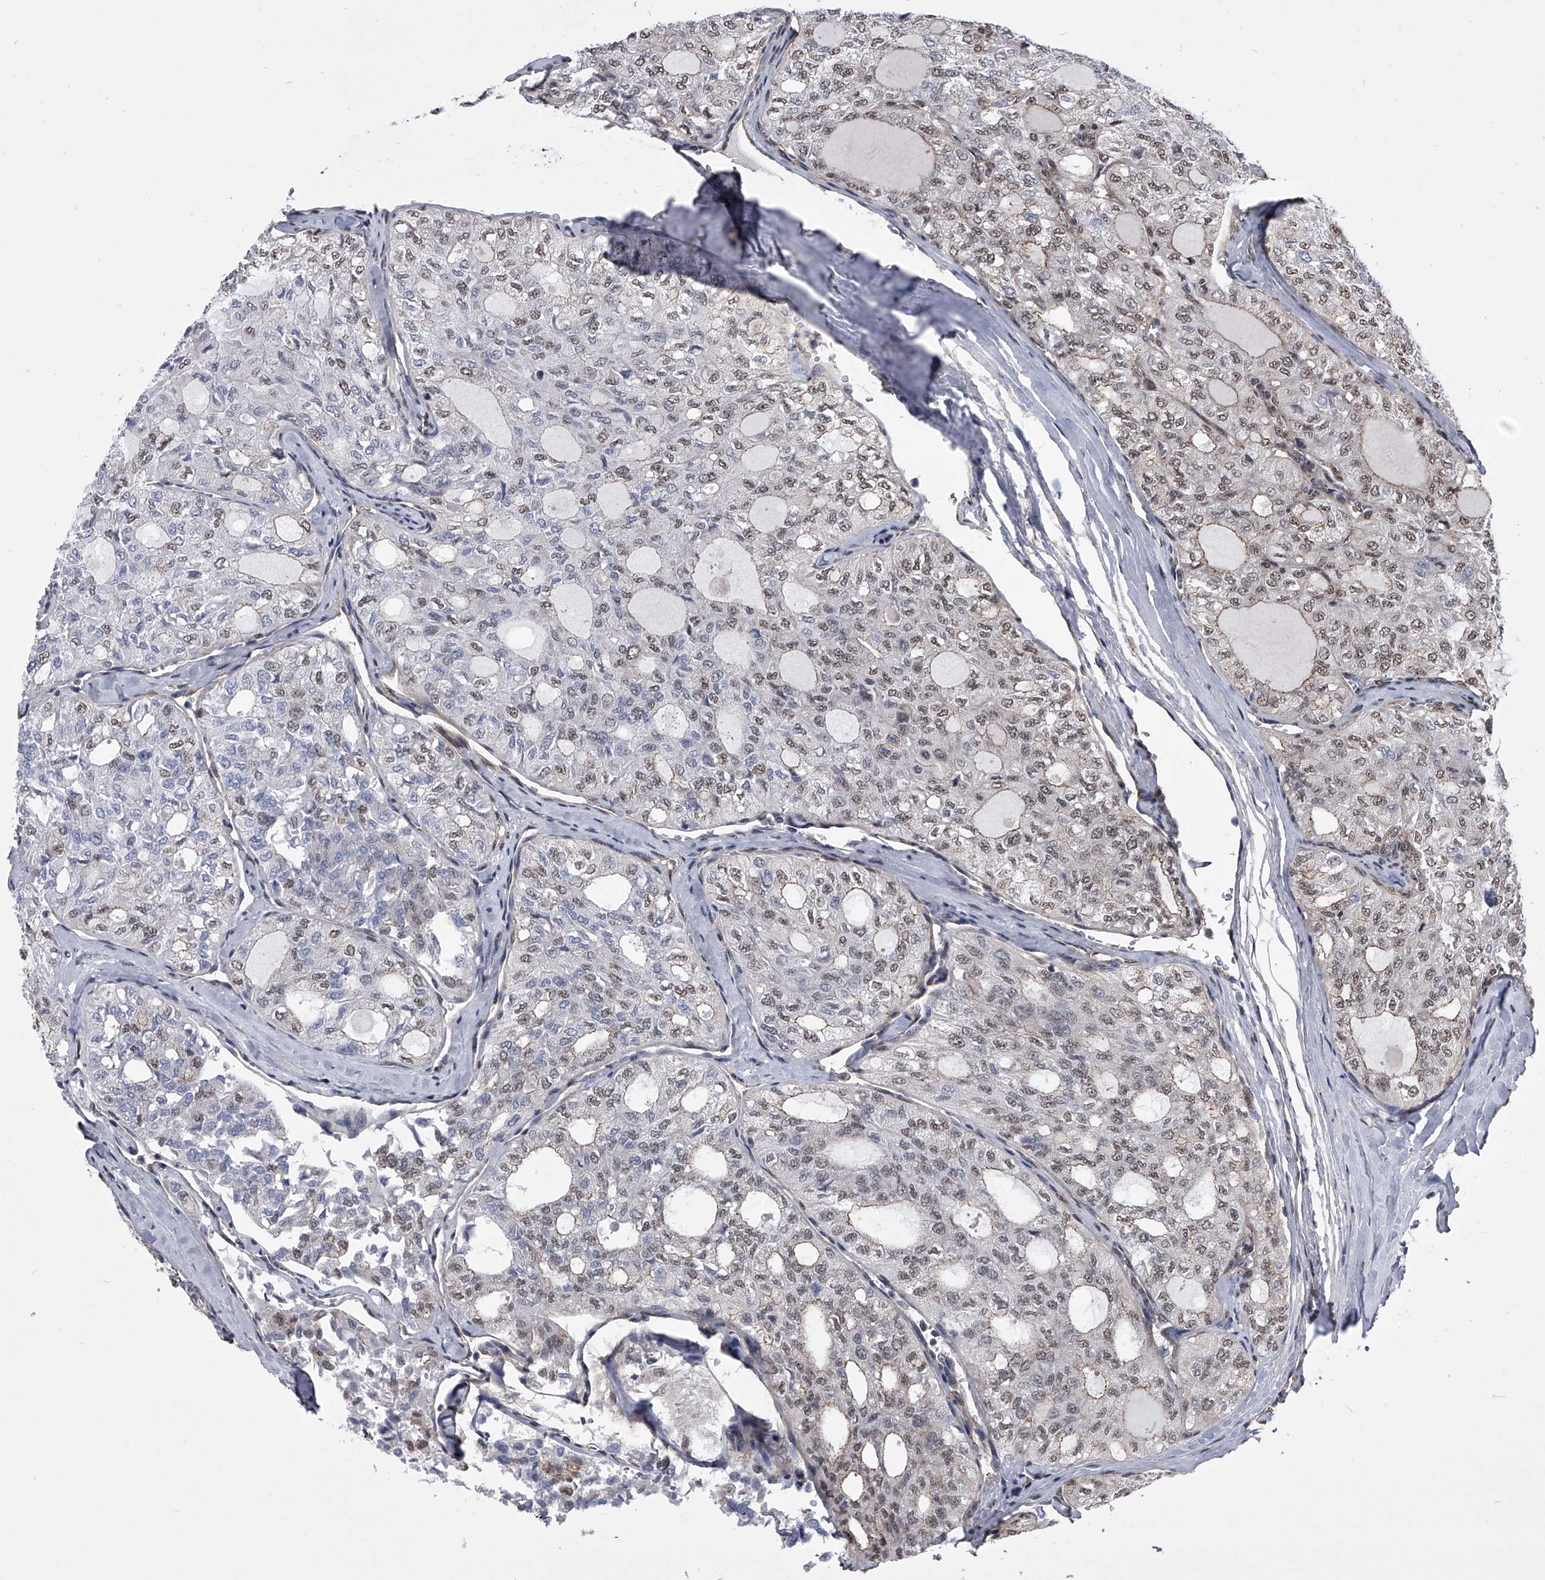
{"staining": {"intensity": "weak", "quantity": "25%-75%", "location": "nuclear"}, "tissue": "thyroid cancer", "cell_type": "Tumor cells", "image_type": "cancer", "snomed": [{"axis": "morphology", "description": "Follicular adenoma carcinoma, NOS"}, {"axis": "topography", "description": "Thyroid gland"}], "caption": "Thyroid follicular adenoma carcinoma tissue shows weak nuclear positivity in about 25%-75% of tumor cells (DAB (3,3'-diaminobenzidine) IHC with brightfield microscopy, high magnification).", "gene": "ZNF76", "patient": {"sex": "male", "age": 75}}